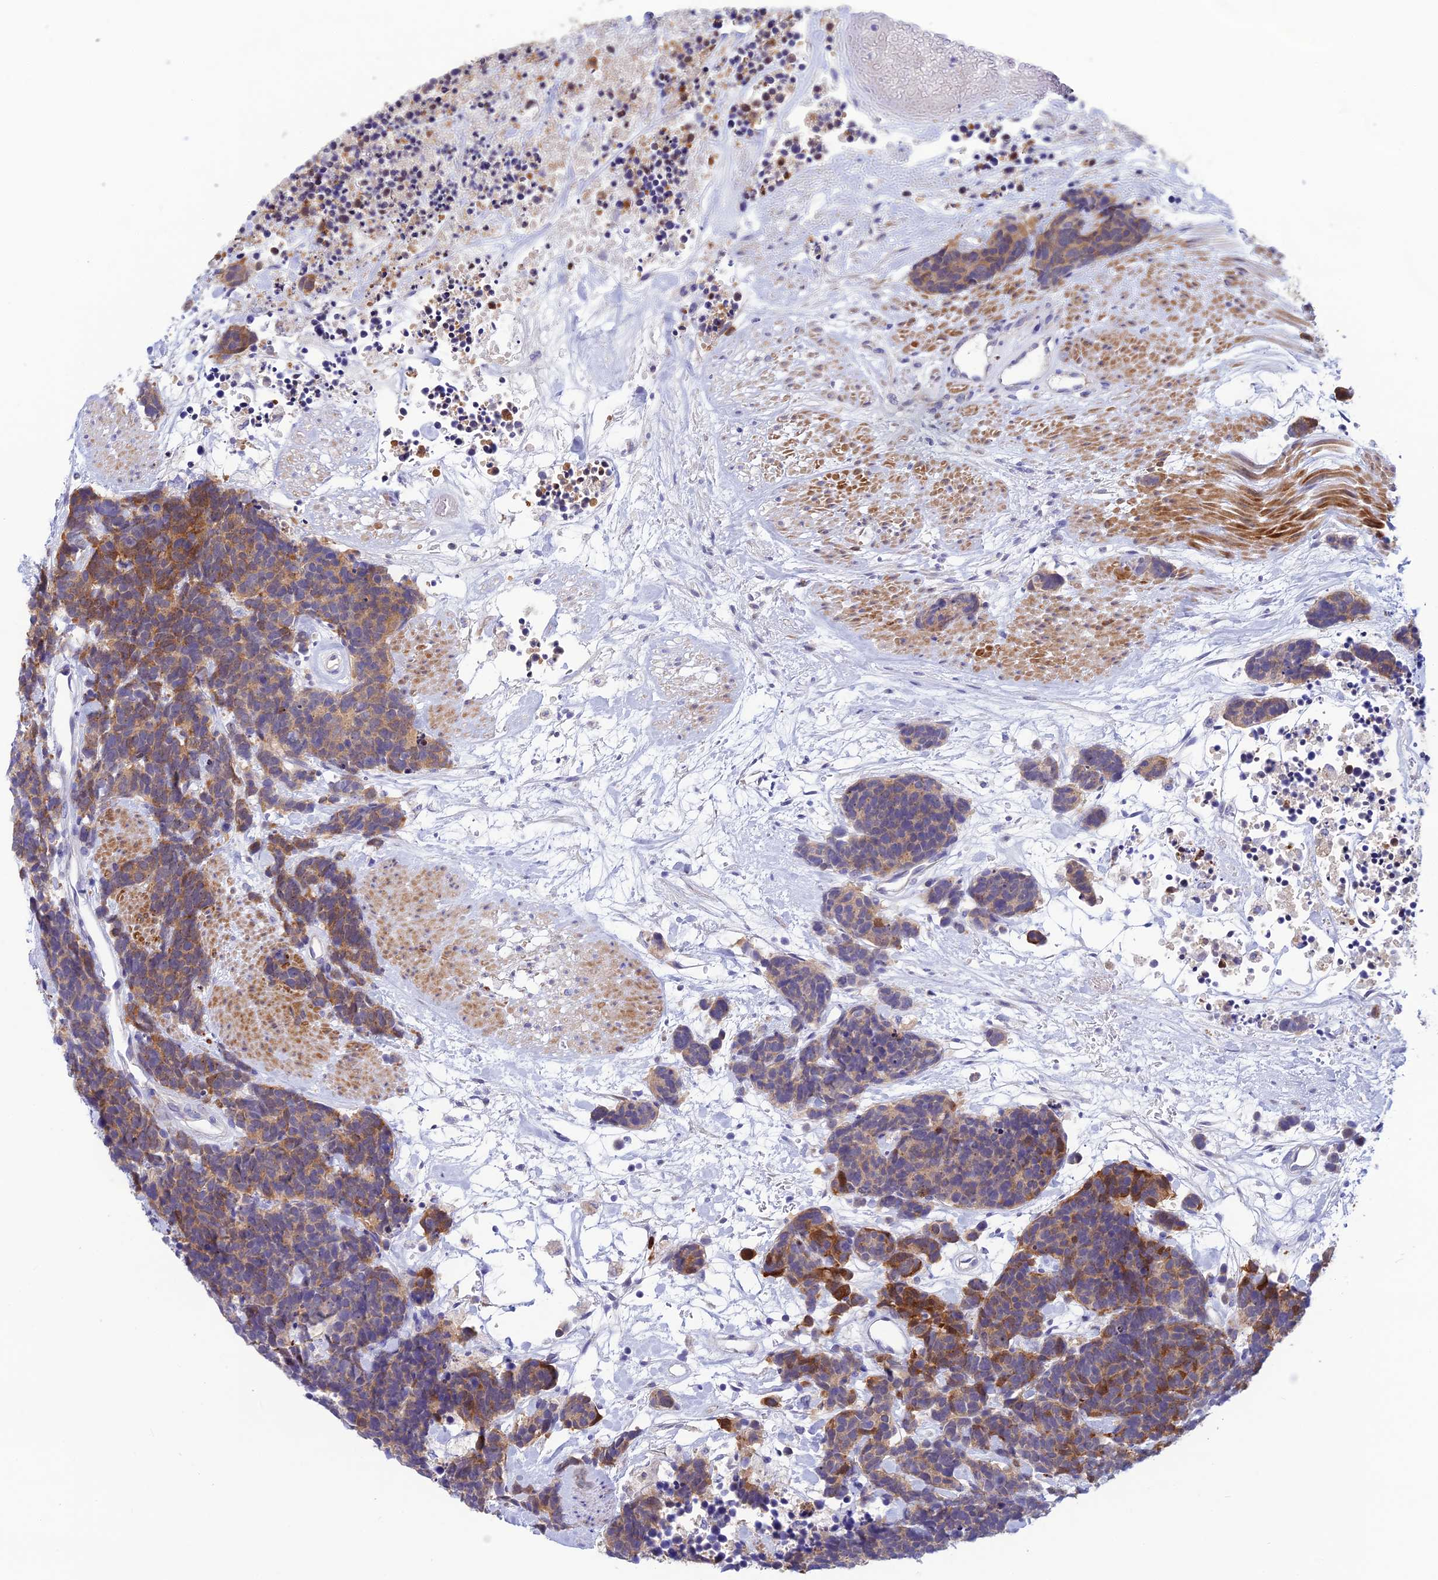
{"staining": {"intensity": "moderate", "quantity": ">75%", "location": "cytoplasmic/membranous"}, "tissue": "carcinoid", "cell_type": "Tumor cells", "image_type": "cancer", "snomed": [{"axis": "morphology", "description": "Carcinoma, NOS"}, {"axis": "morphology", "description": "Carcinoid, malignant, NOS"}, {"axis": "topography", "description": "Urinary bladder"}], "caption": "Carcinoid stained with DAB immunohistochemistry demonstrates medium levels of moderate cytoplasmic/membranous expression in about >75% of tumor cells.", "gene": "XPO7", "patient": {"sex": "male", "age": 57}}